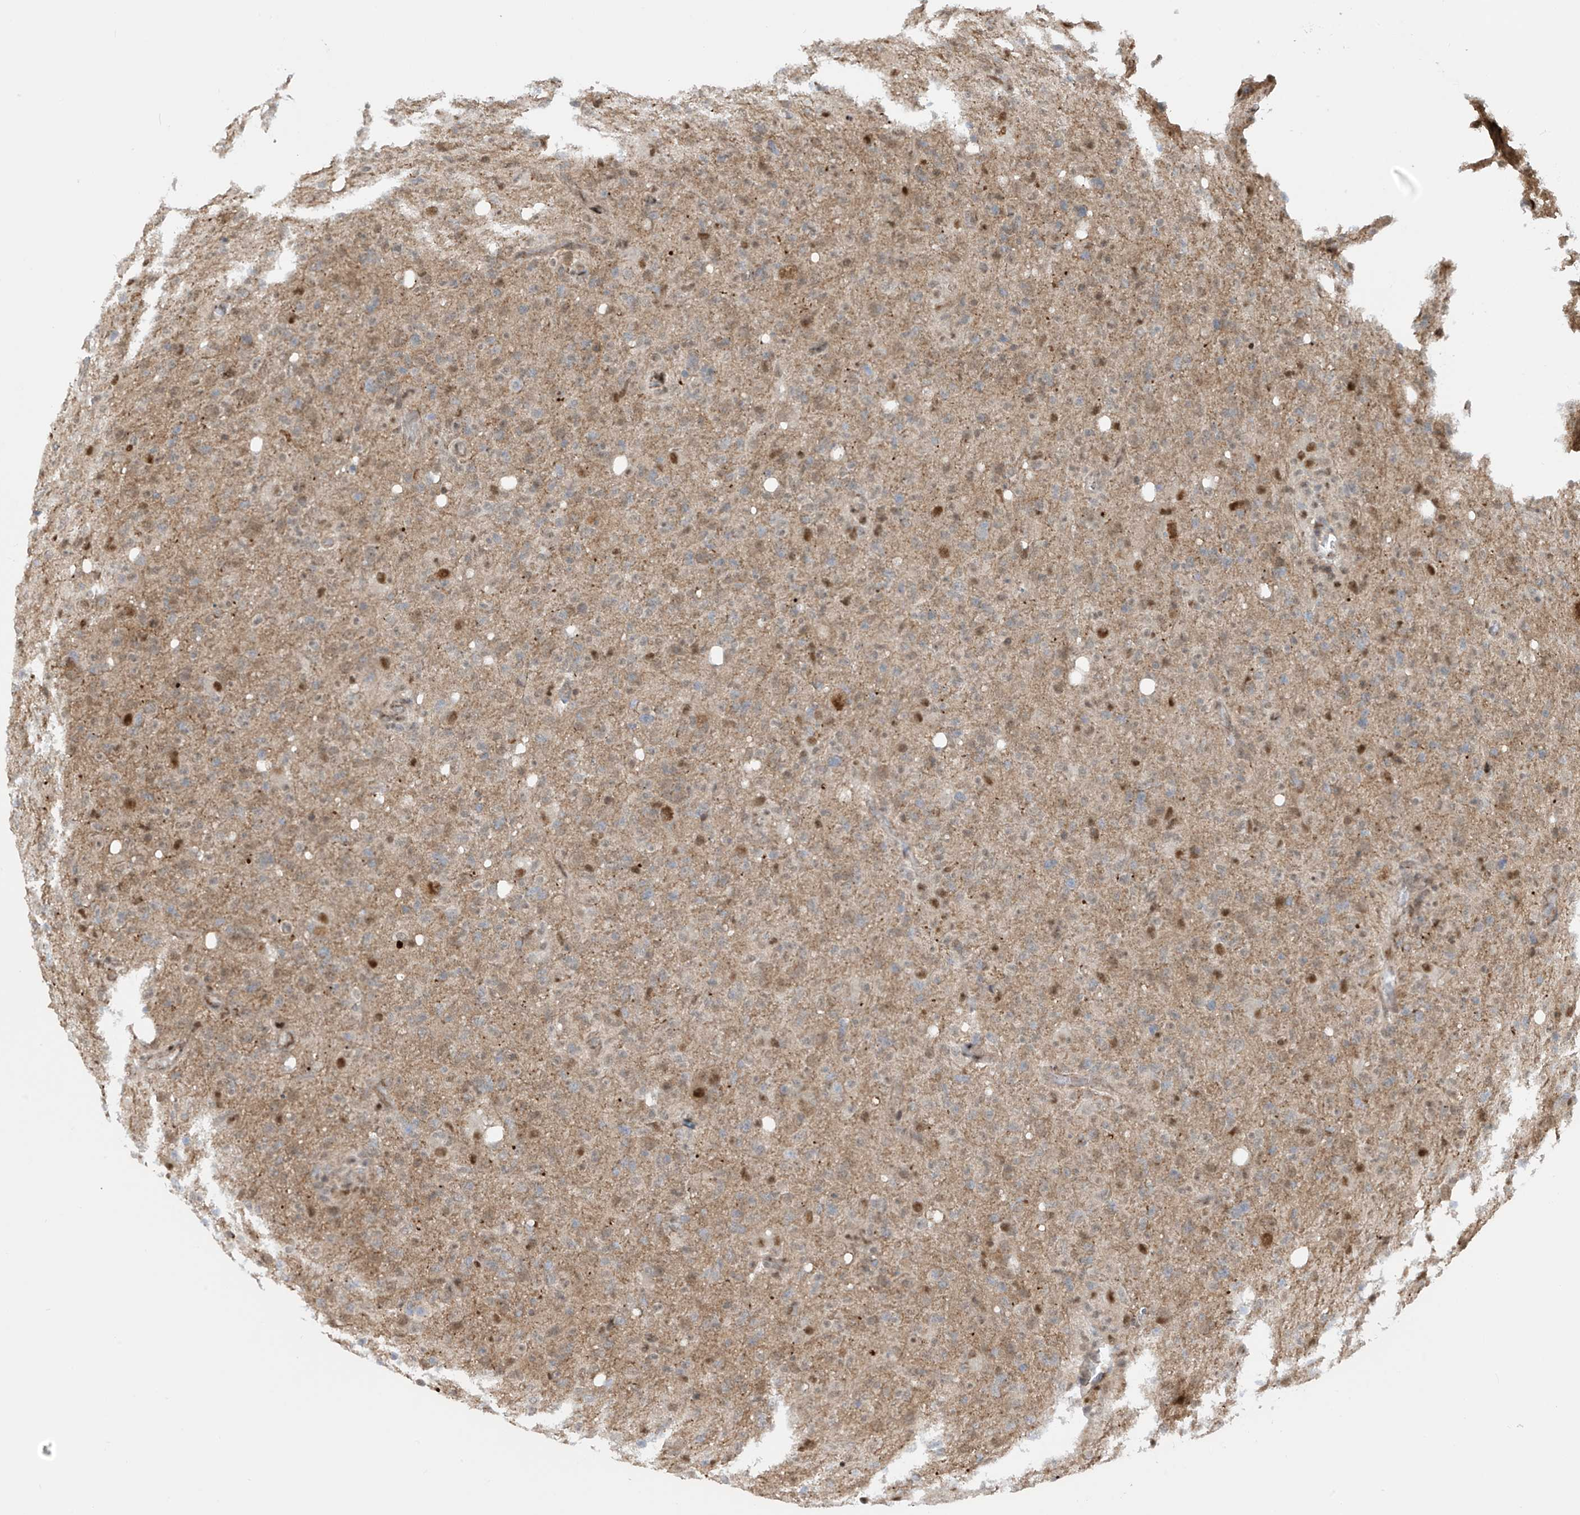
{"staining": {"intensity": "moderate", "quantity": "<25%", "location": "nuclear"}, "tissue": "glioma", "cell_type": "Tumor cells", "image_type": "cancer", "snomed": [{"axis": "morphology", "description": "Glioma, malignant, High grade"}, {"axis": "topography", "description": "Brain"}], "caption": "Human glioma stained with a protein marker demonstrates moderate staining in tumor cells.", "gene": "LAGE3", "patient": {"sex": "female", "age": 57}}